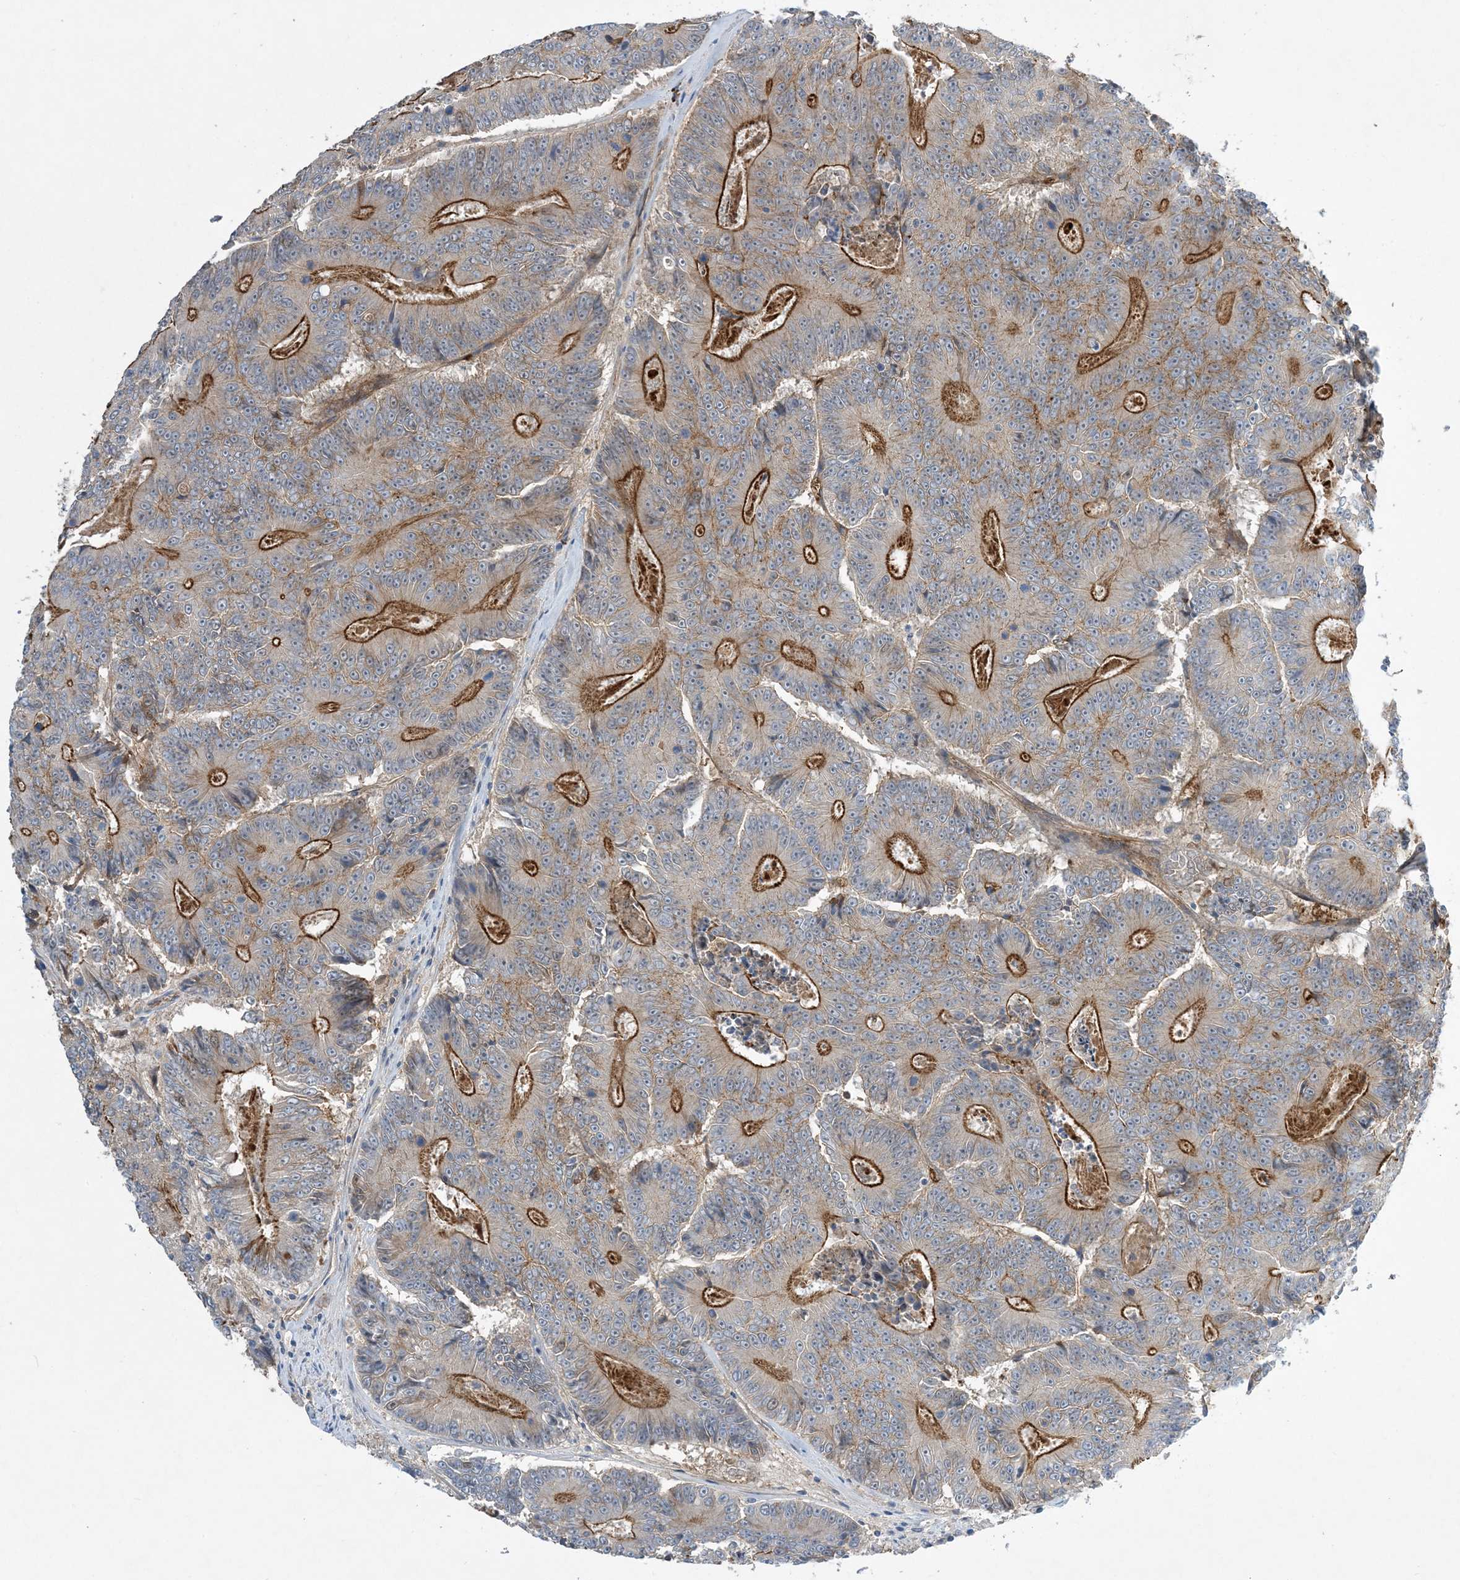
{"staining": {"intensity": "strong", "quantity": "25%-75%", "location": "cytoplasmic/membranous"}, "tissue": "colorectal cancer", "cell_type": "Tumor cells", "image_type": "cancer", "snomed": [{"axis": "morphology", "description": "Adenocarcinoma, NOS"}, {"axis": "topography", "description": "Colon"}], "caption": "About 25%-75% of tumor cells in human colorectal adenocarcinoma display strong cytoplasmic/membranous protein expression as visualized by brown immunohistochemical staining.", "gene": "AOC1", "patient": {"sex": "male", "age": 83}}